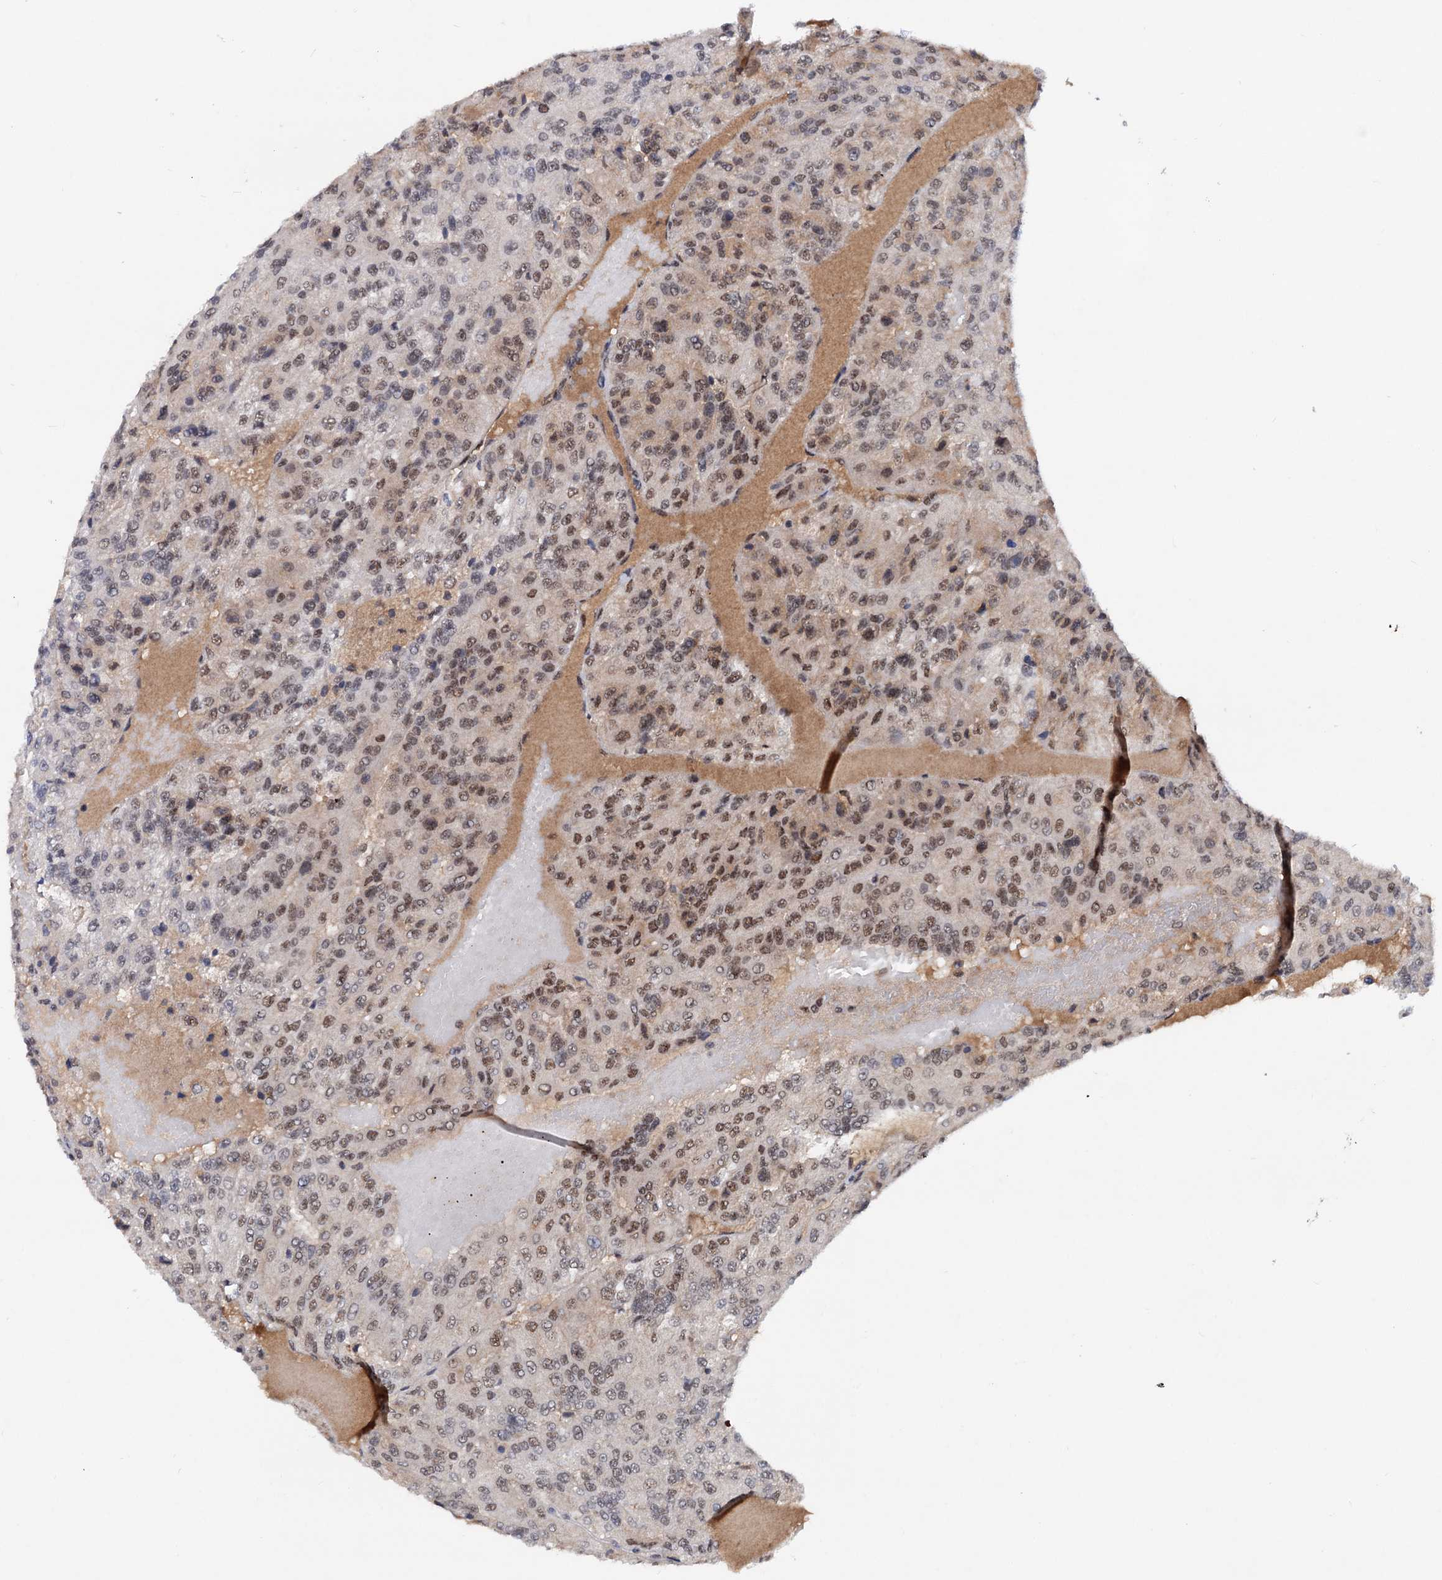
{"staining": {"intensity": "moderate", "quantity": "<25%", "location": "nuclear"}, "tissue": "renal cancer", "cell_type": "Tumor cells", "image_type": "cancer", "snomed": [{"axis": "morphology", "description": "Adenocarcinoma, NOS"}, {"axis": "topography", "description": "Kidney"}], "caption": "About <25% of tumor cells in human adenocarcinoma (renal) reveal moderate nuclear protein expression as visualized by brown immunohistochemical staining.", "gene": "TBC1D12", "patient": {"sex": "female", "age": 63}}